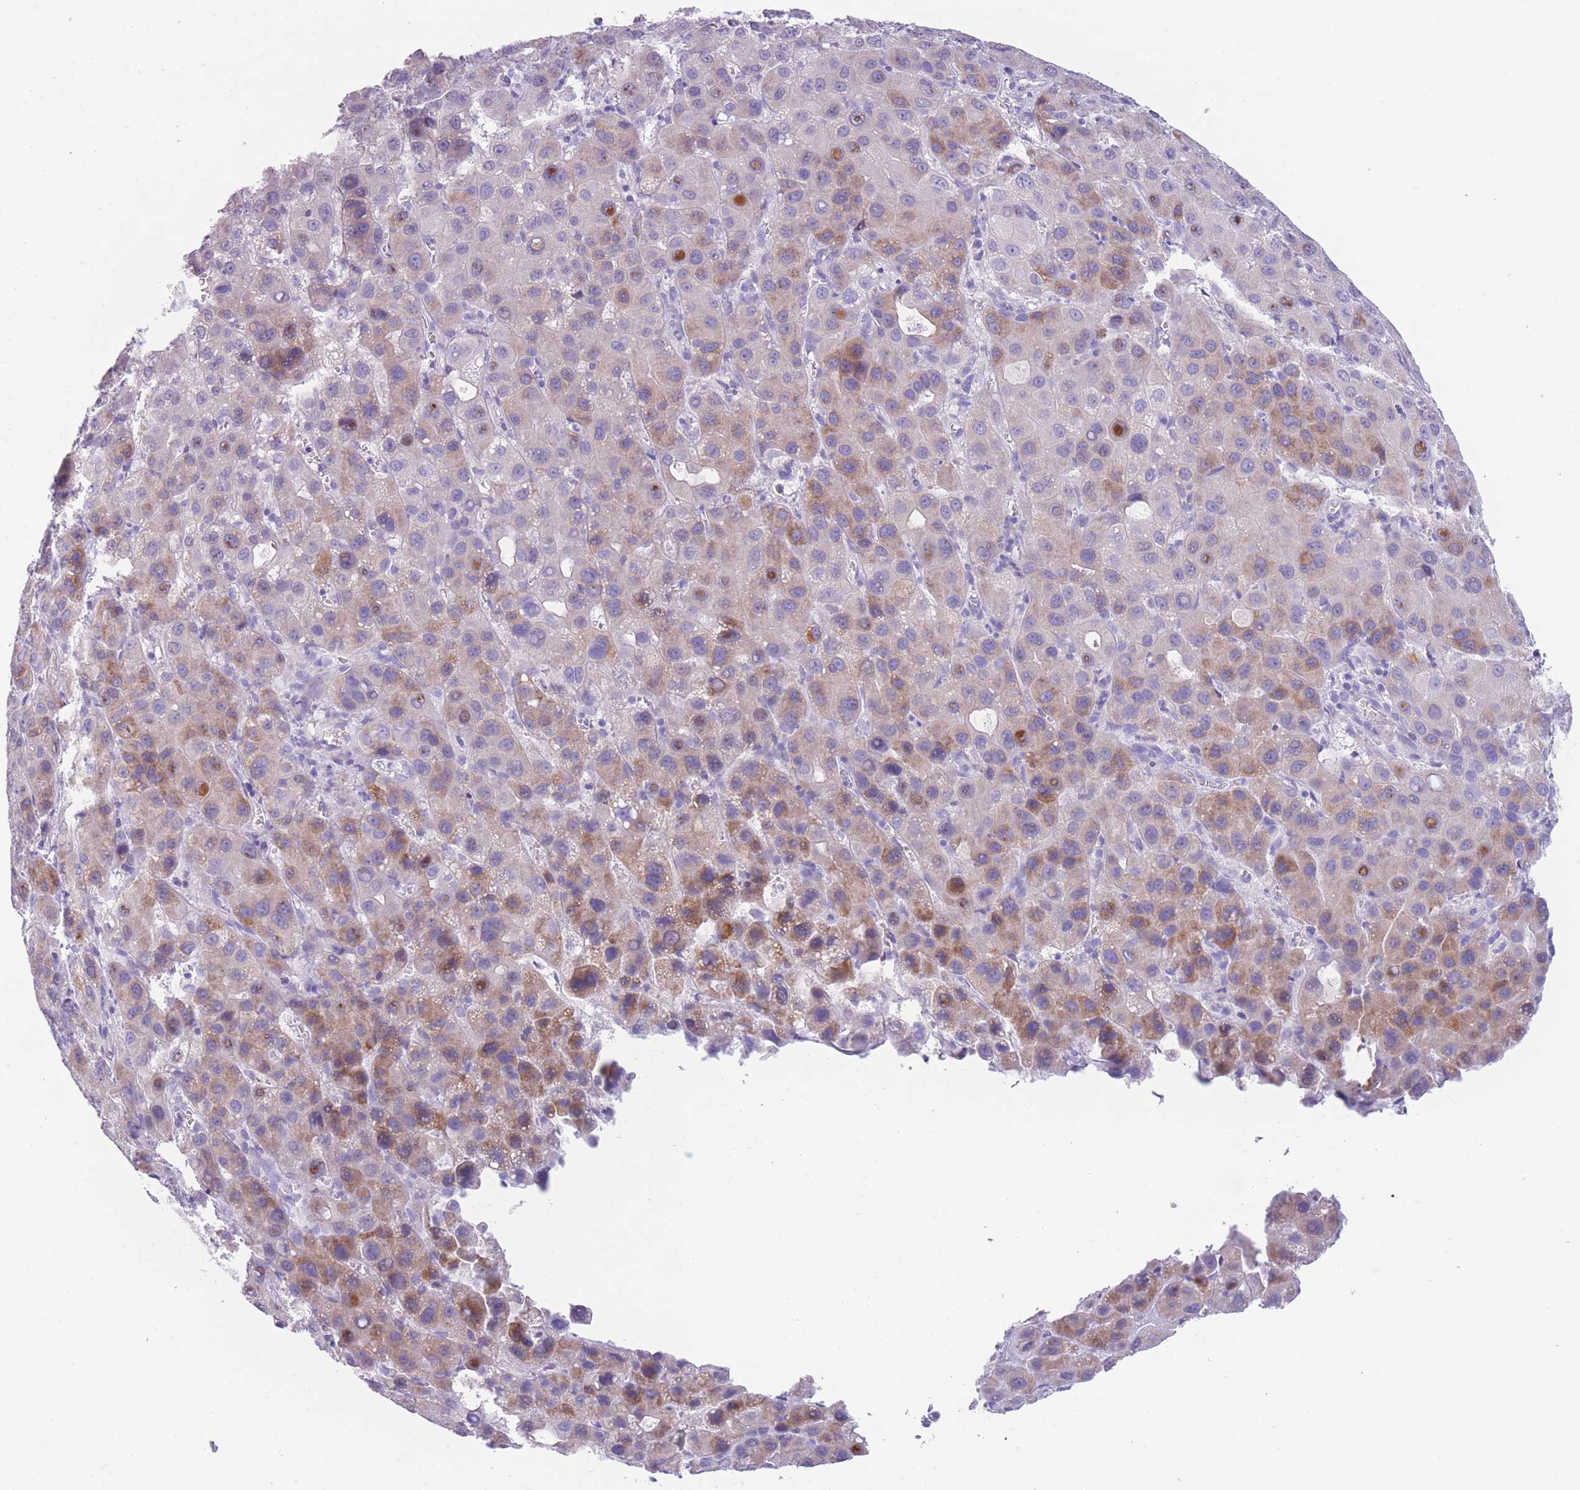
{"staining": {"intensity": "moderate", "quantity": "<25%", "location": "cytoplasmic/membranous"}, "tissue": "liver cancer", "cell_type": "Tumor cells", "image_type": "cancer", "snomed": [{"axis": "morphology", "description": "Carcinoma, Hepatocellular, NOS"}, {"axis": "topography", "description": "Liver"}], "caption": "Approximately <25% of tumor cells in hepatocellular carcinoma (liver) show moderate cytoplasmic/membranous protein positivity as visualized by brown immunohistochemical staining.", "gene": "COL27A1", "patient": {"sex": "male", "age": 55}}